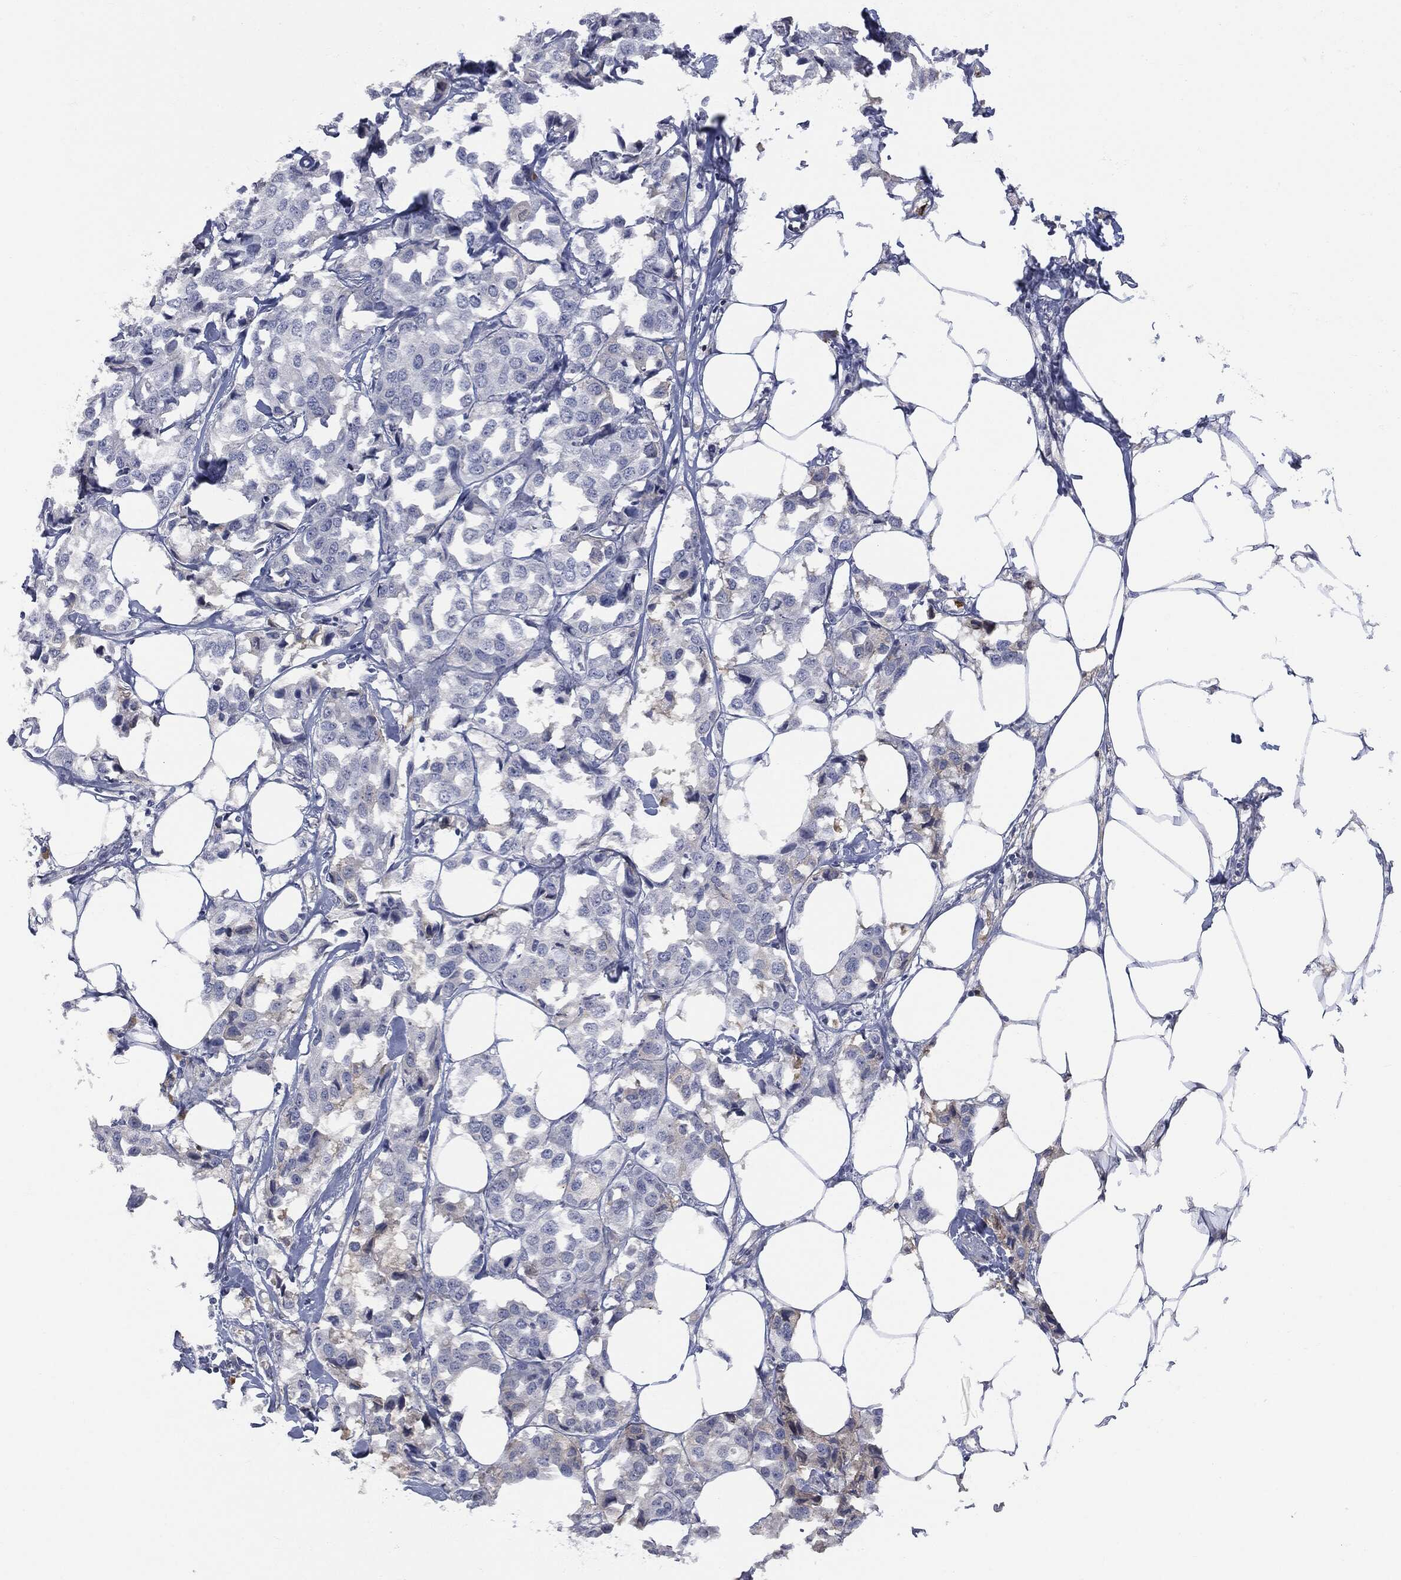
{"staining": {"intensity": "negative", "quantity": "none", "location": "none"}, "tissue": "breast cancer", "cell_type": "Tumor cells", "image_type": "cancer", "snomed": [{"axis": "morphology", "description": "Duct carcinoma"}, {"axis": "topography", "description": "Breast"}], "caption": "This is an immunohistochemistry (IHC) histopathology image of human breast infiltrating ductal carcinoma. There is no expression in tumor cells.", "gene": "BTK", "patient": {"sex": "female", "age": 80}}